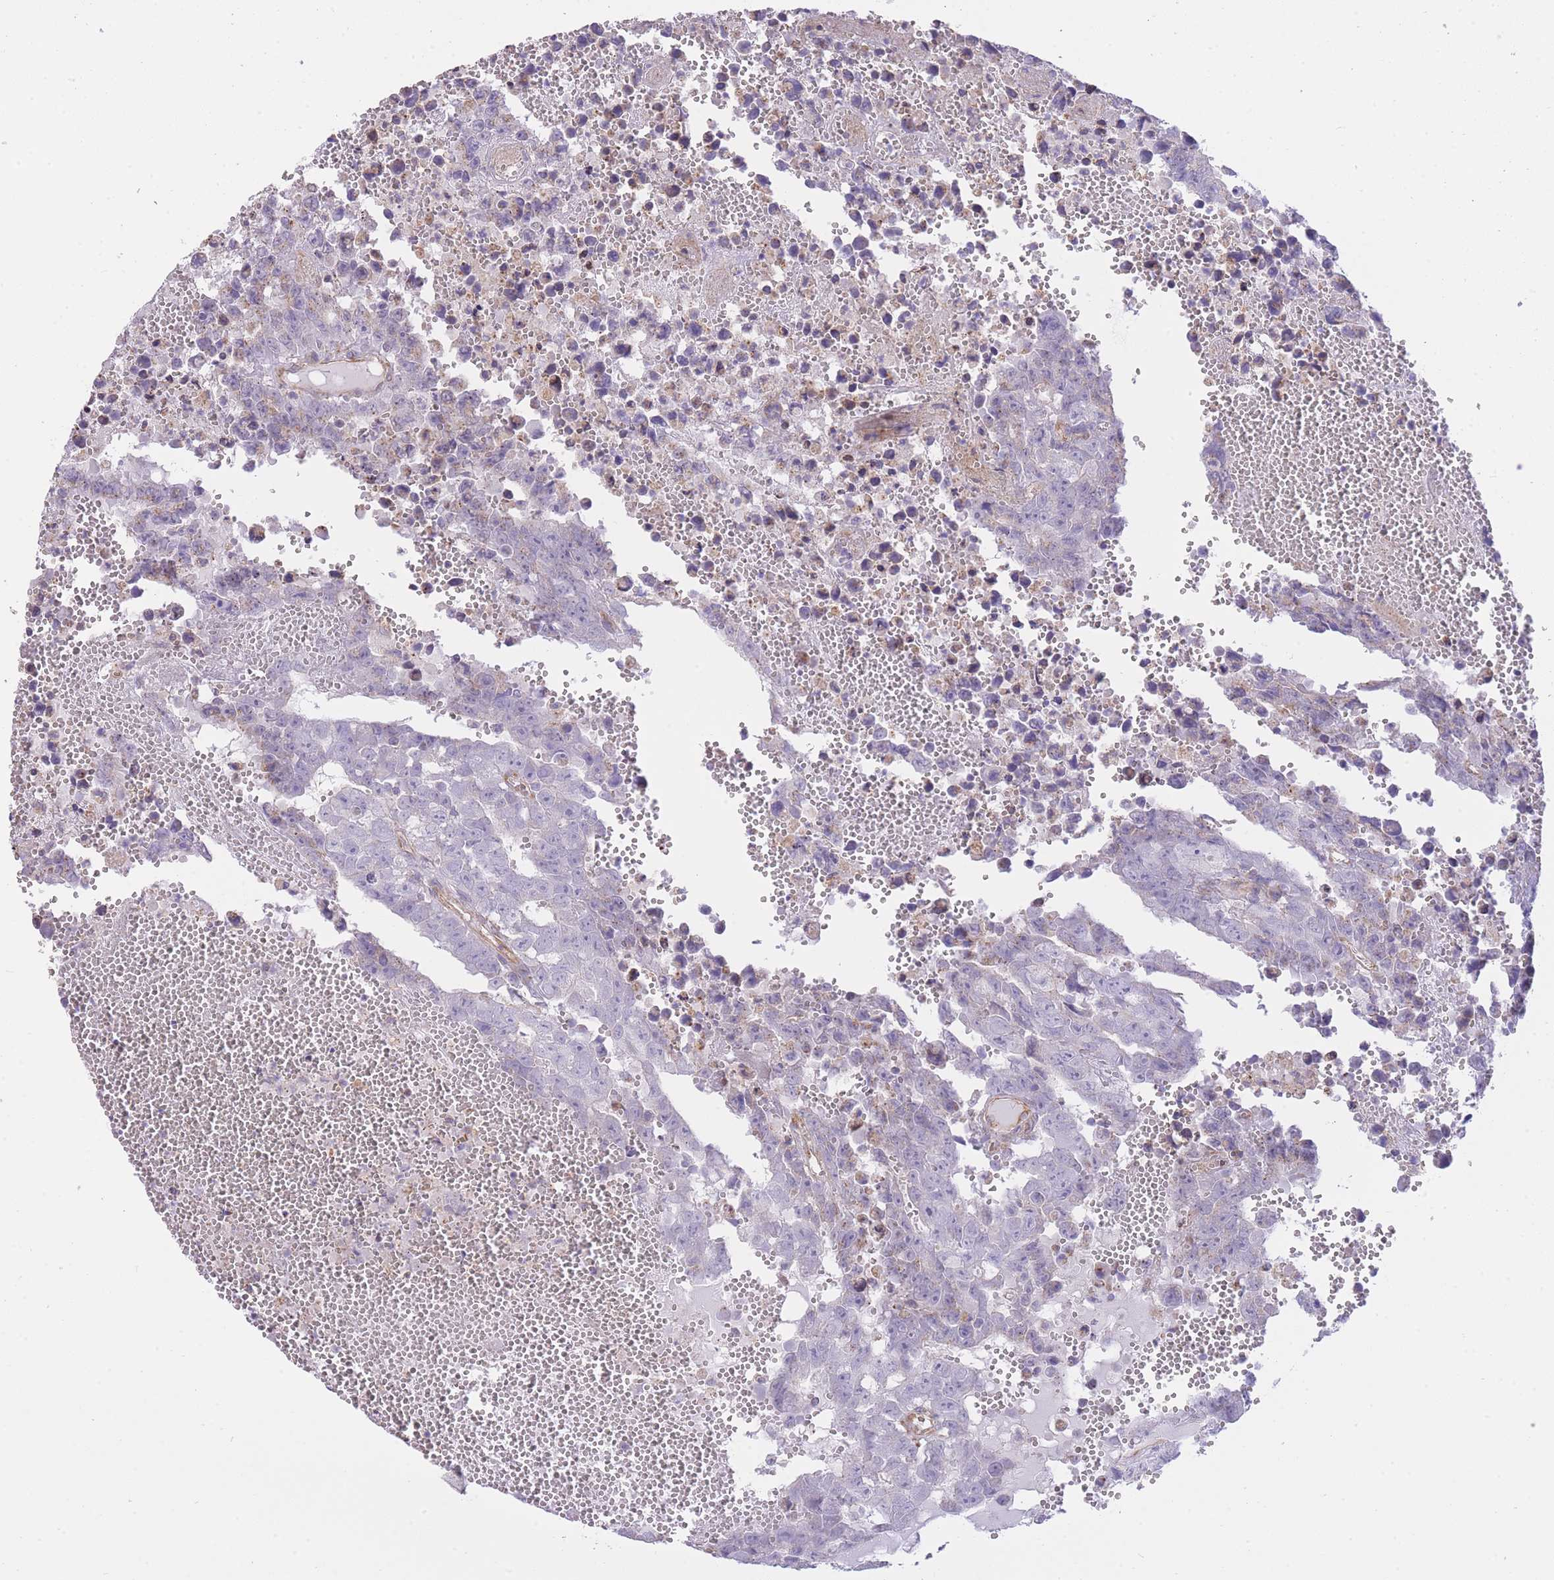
{"staining": {"intensity": "negative", "quantity": "none", "location": "none"}, "tissue": "testis cancer", "cell_type": "Tumor cells", "image_type": "cancer", "snomed": [{"axis": "morphology", "description": "Carcinoma, Embryonal, NOS"}, {"axis": "topography", "description": "Testis"}], "caption": "This is a micrograph of immunohistochemistry (IHC) staining of testis cancer (embryonal carcinoma), which shows no staining in tumor cells.", "gene": "CTBP1", "patient": {"sex": "male", "age": 25}}